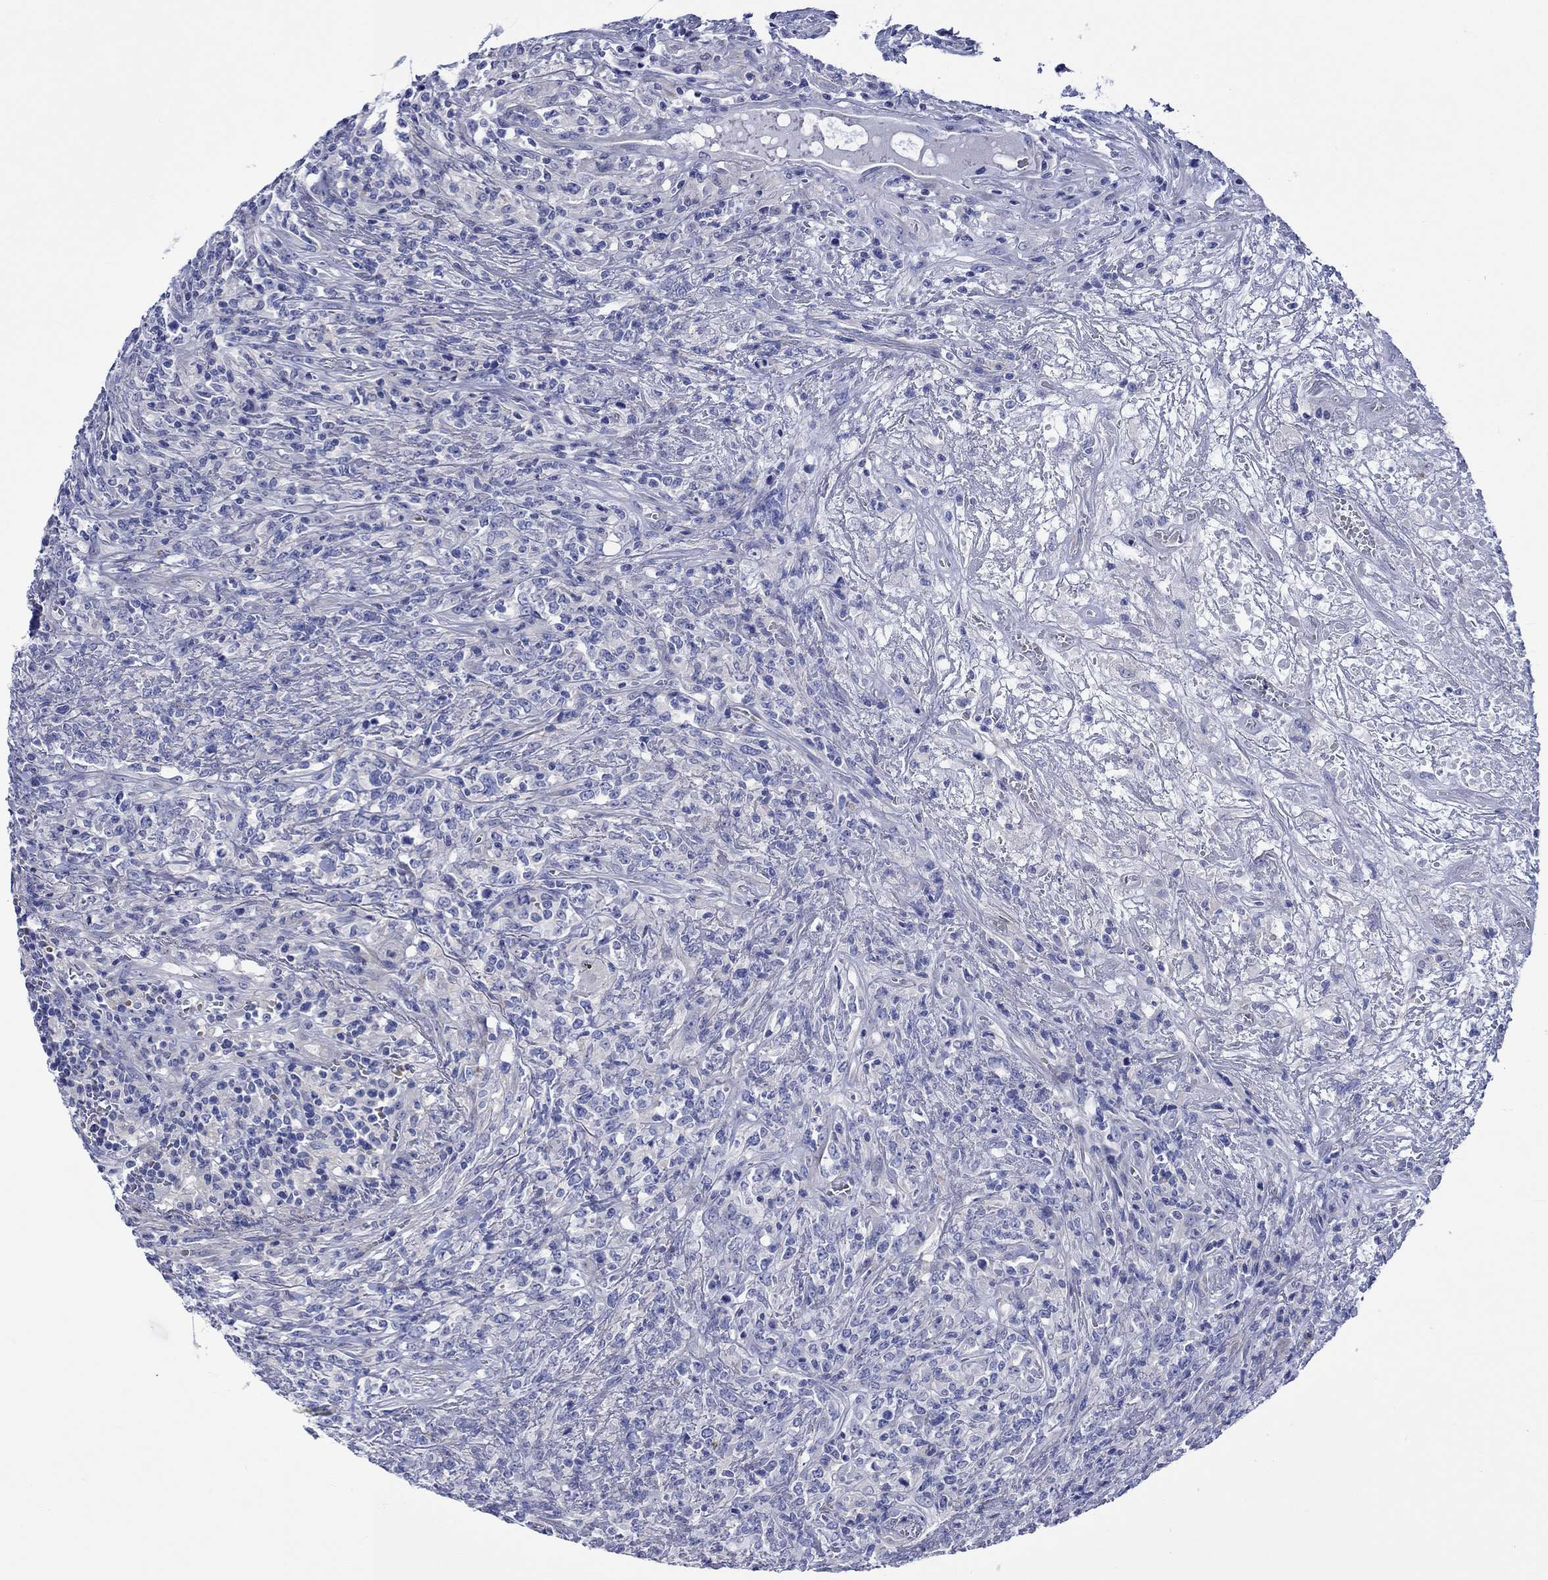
{"staining": {"intensity": "negative", "quantity": "none", "location": "none"}, "tissue": "lymphoma", "cell_type": "Tumor cells", "image_type": "cancer", "snomed": [{"axis": "morphology", "description": "Malignant lymphoma, non-Hodgkin's type, High grade"}, {"axis": "topography", "description": "Lung"}], "caption": "The micrograph reveals no staining of tumor cells in lymphoma.", "gene": "NRIP3", "patient": {"sex": "male", "age": 79}}